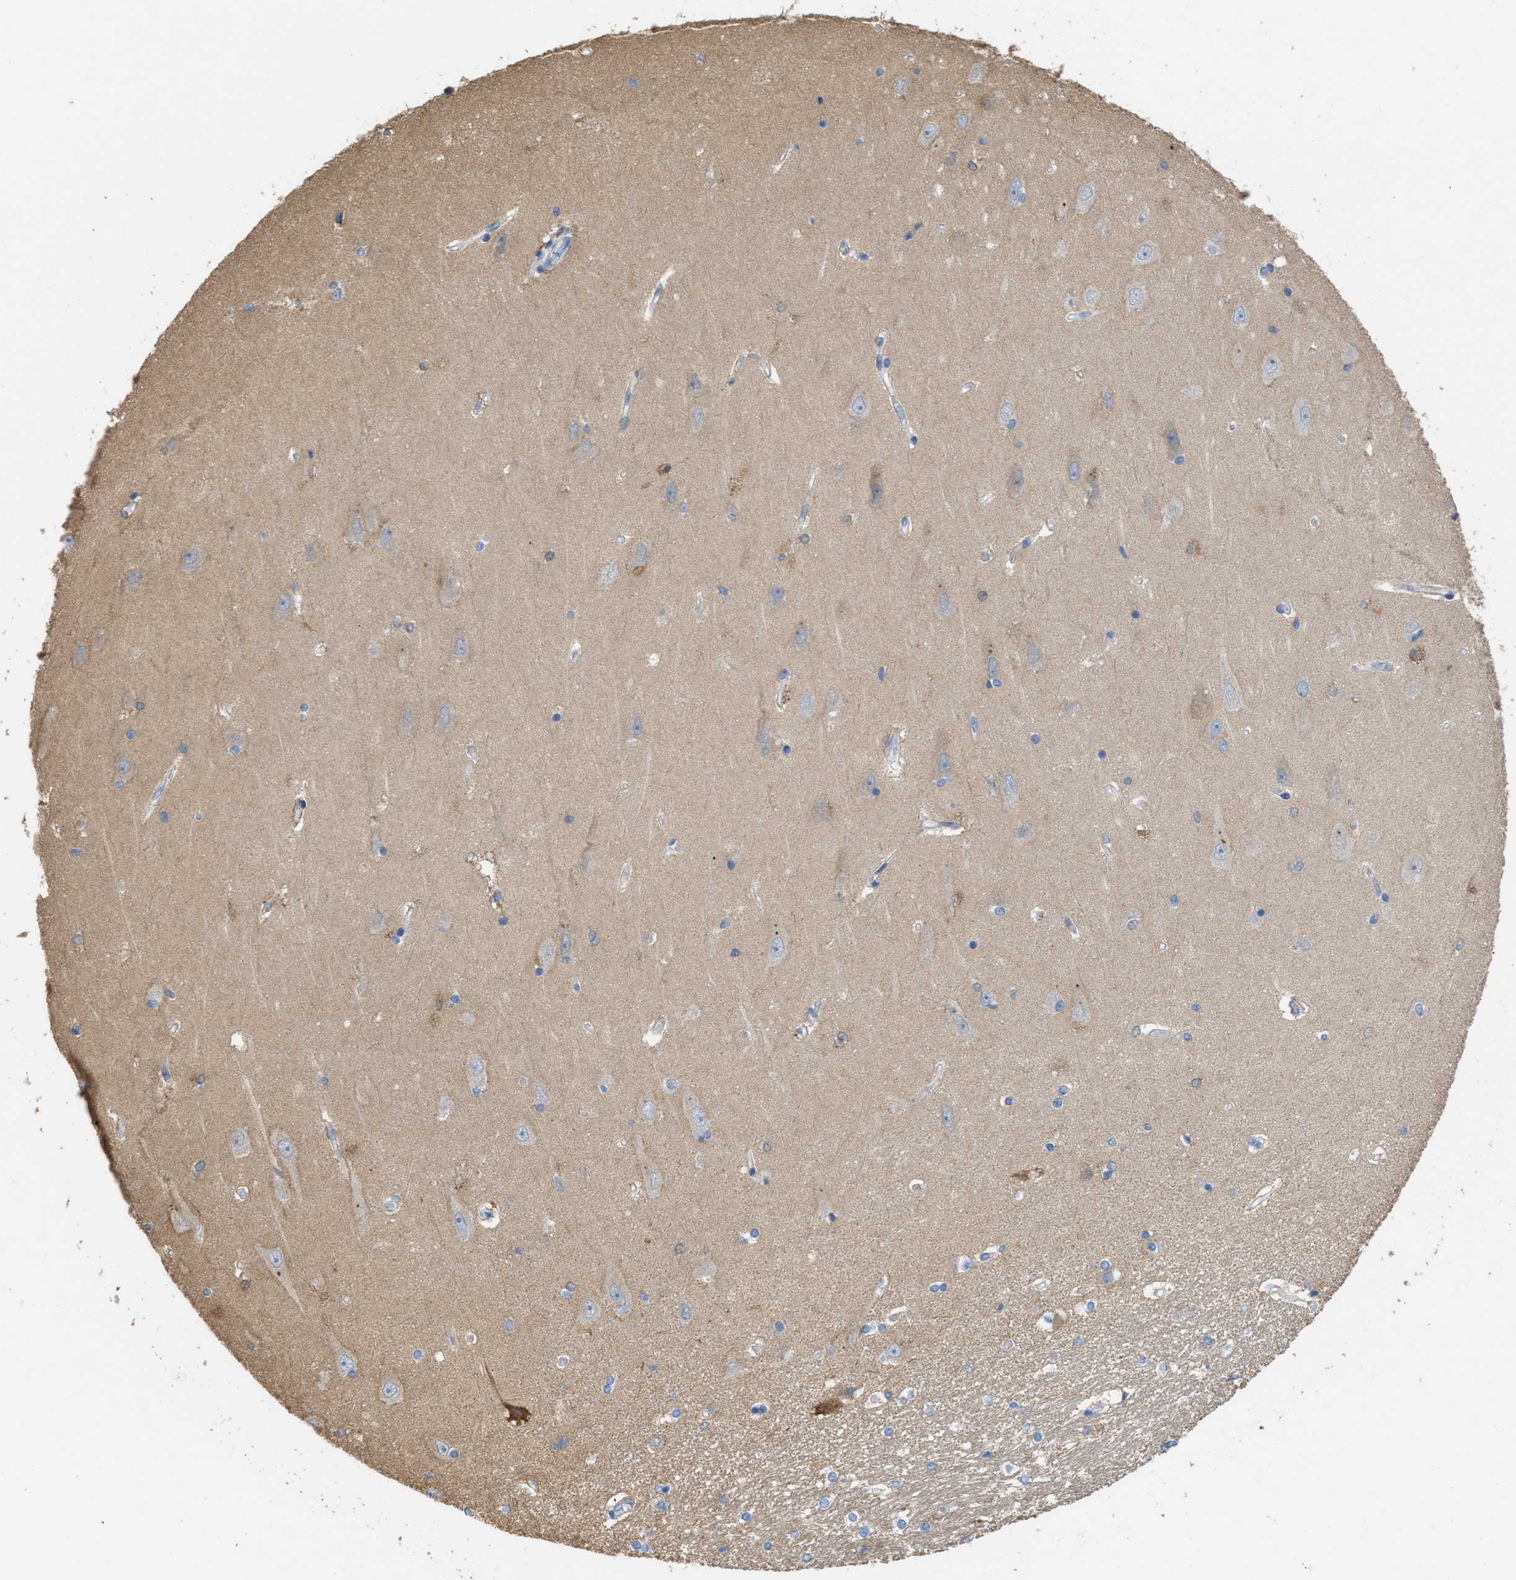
{"staining": {"intensity": "weak", "quantity": "25%-75%", "location": "cytoplasmic/membranous"}, "tissue": "hippocampus", "cell_type": "Glial cells", "image_type": "normal", "snomed": [{"axis": "morphology", "description": "Normal tissue, NOS"}, {"axis": "topography", "description": "Hippocampus"}], "caption": "This photomicrograph reveals normal hippocampus stained with immunohistochemistry (IHC) to label a protein in brown. The cytoplasmic/membranous of glial cells show weak positivity for the protein. Nuclei are counter-stained blue.", "gene": "UBA5", "patient": {"sex": "male", "age": 45}}